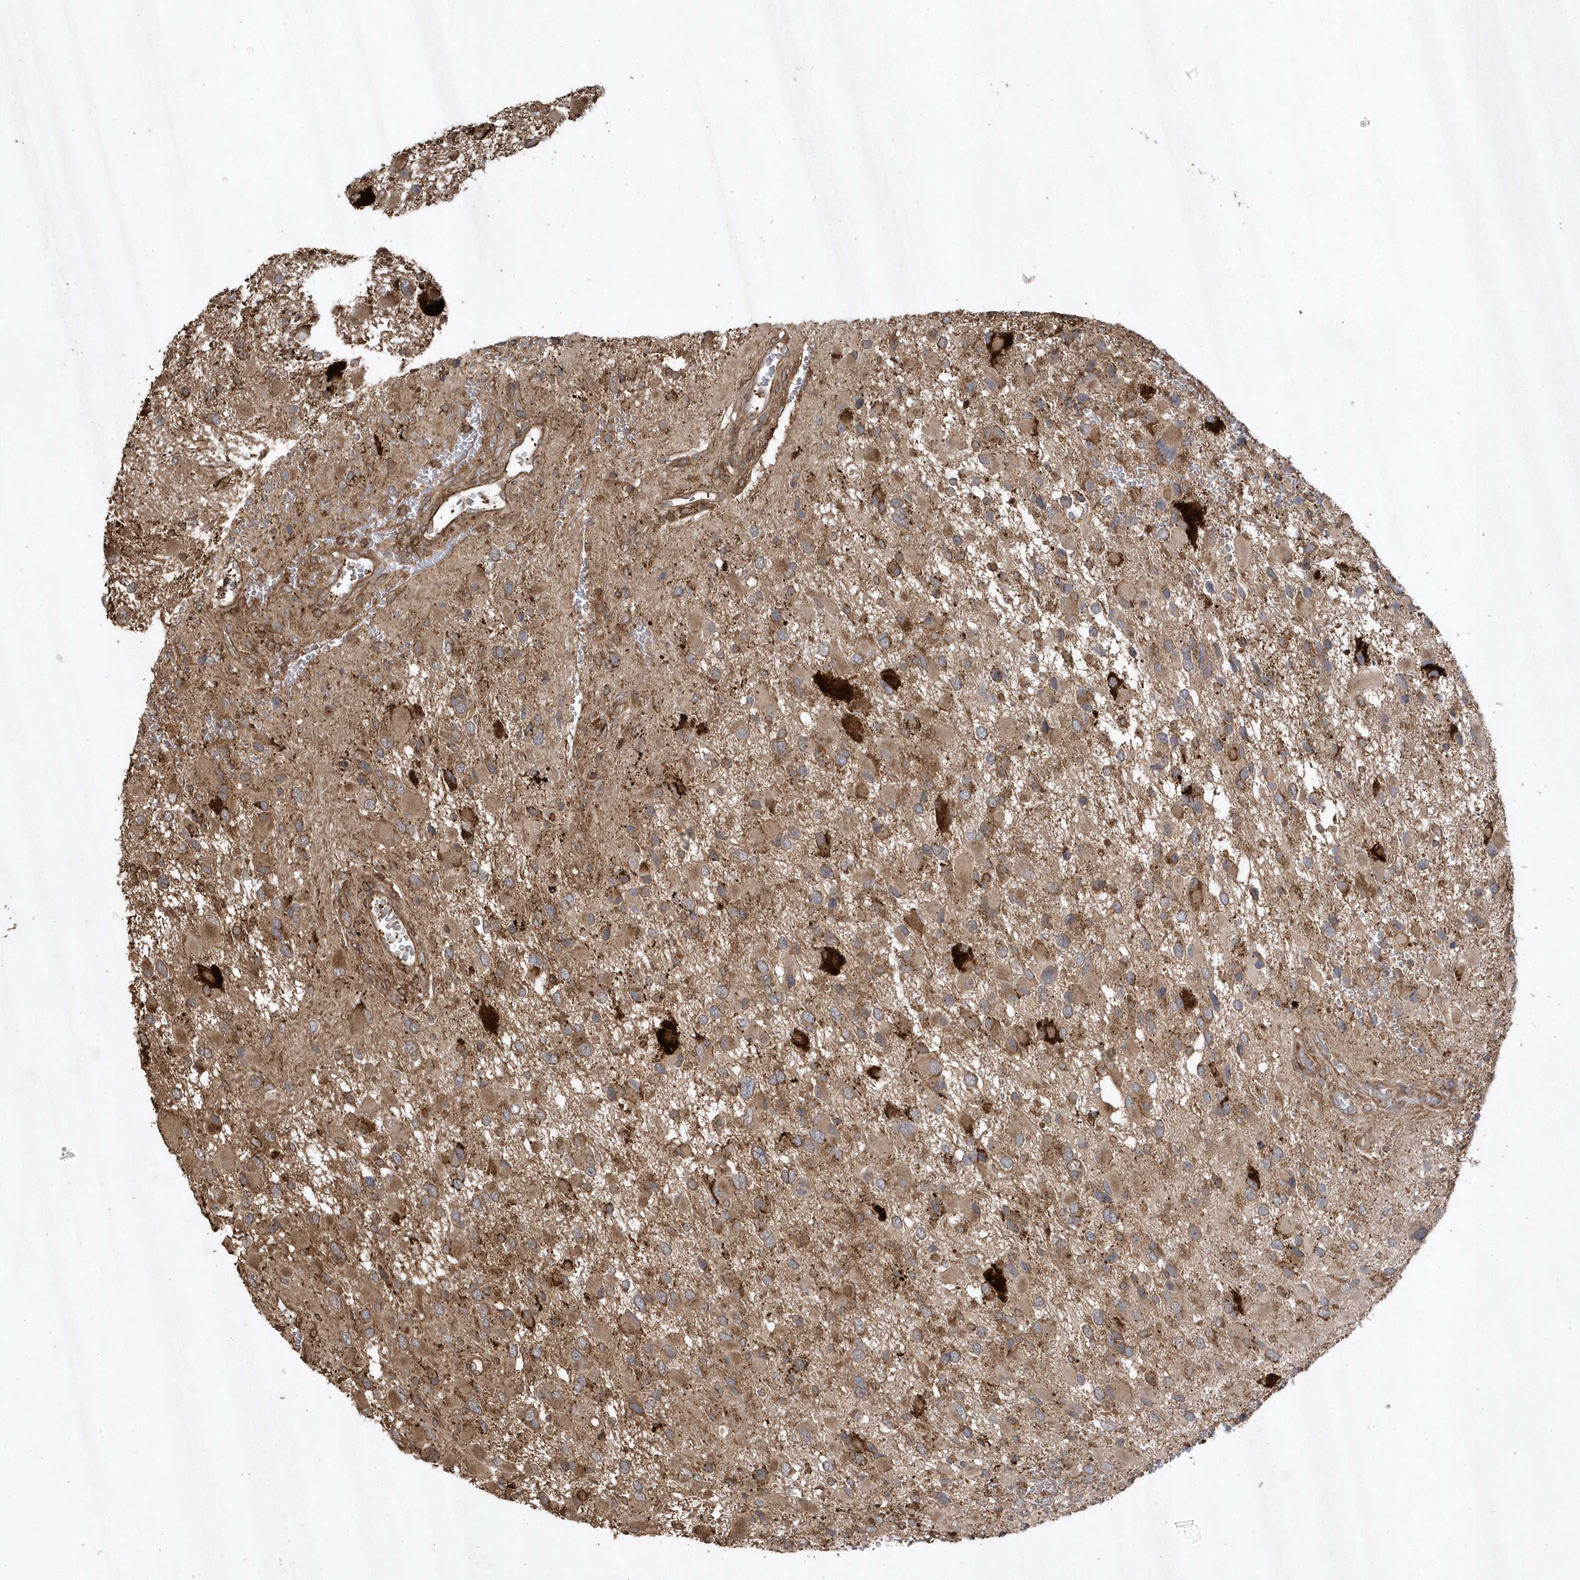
{"staining": {"intensity": "strong", "quantity": "<25%", "location": "cytoplasmic/membranous"}, "tissue": "glioma", "cell_type": "Tumor cells", "image_type": "cancer", "snomed": [{"axis": "morphology", "description": "Glioma, malignant, High grade"}, {"axis": "topography", "description": "Brain"}], "caption": "Protein expression analysis of human malignant glioma (high-grade) reveals strong cytoplasmic/membranous staining in about <25% of tumor cells. The staining was performed using DAB (3,3'-diaminobenzidine) to visualize the protein expression in brown, while the nuclei were stained in blue with hematoxylin (Magnification: 20x).", "gene": "SENP8", "patient": {"sex": "male", "age": 53}}